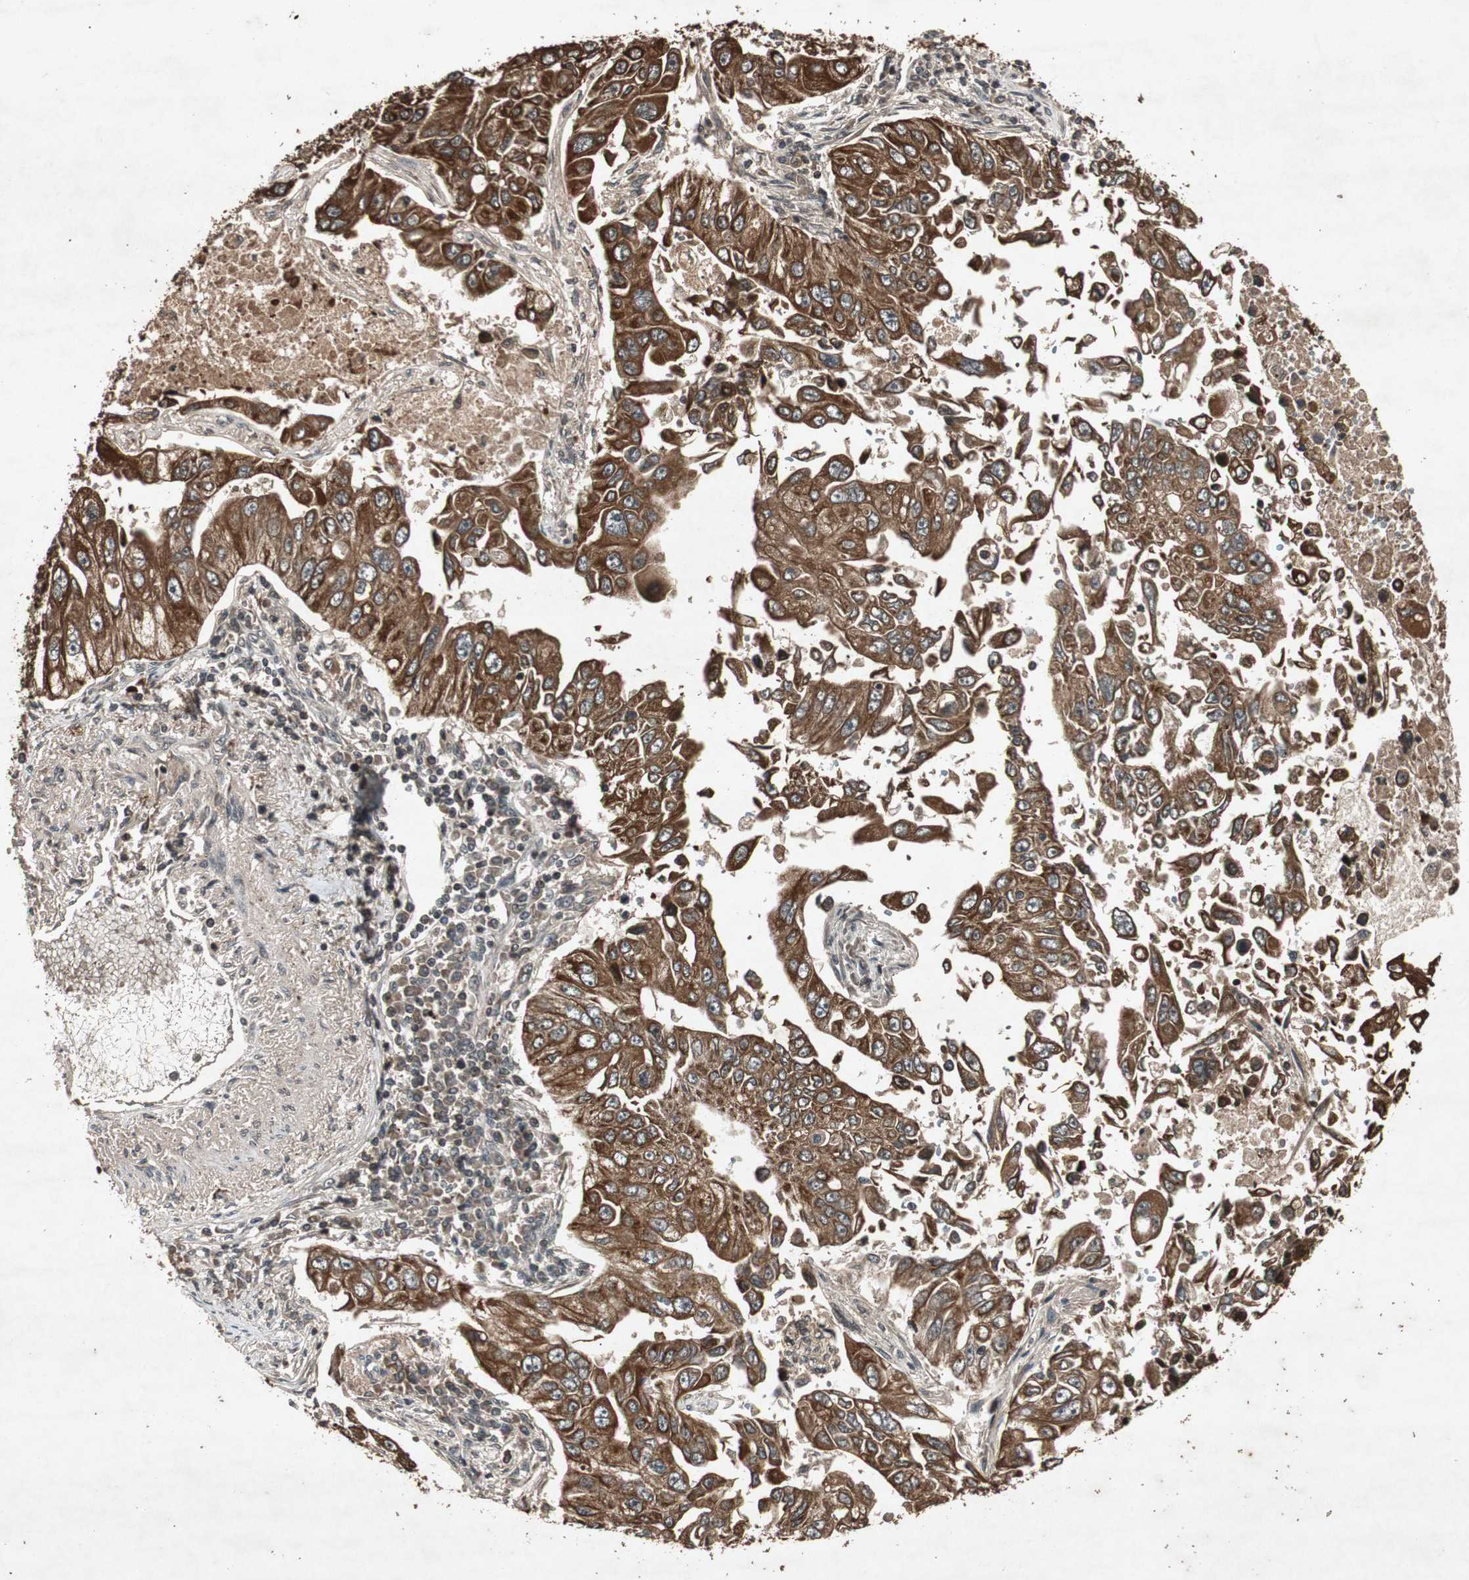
{"staining": {"intensity": "strong", "quantity": ">75%", "location": "cytoplasmic/membranous"}, "tissue": "lung cancer", "cell_type": "Tumor cells", "image_type": "cancer", "snomed": [{"axis": "morphology", "description": "Adenocarcinoma, NOS"}, {"axis": "topography", "description": "Lung"}], "caption": "Brown immunohistochemical staining in lung adenocarcinoma exhibits strong cytoplasmic/membranous staining in approximately >75% of tumor cells.", "gene": "SLIT2", "patient": {"sex": "male", "age": 84}}